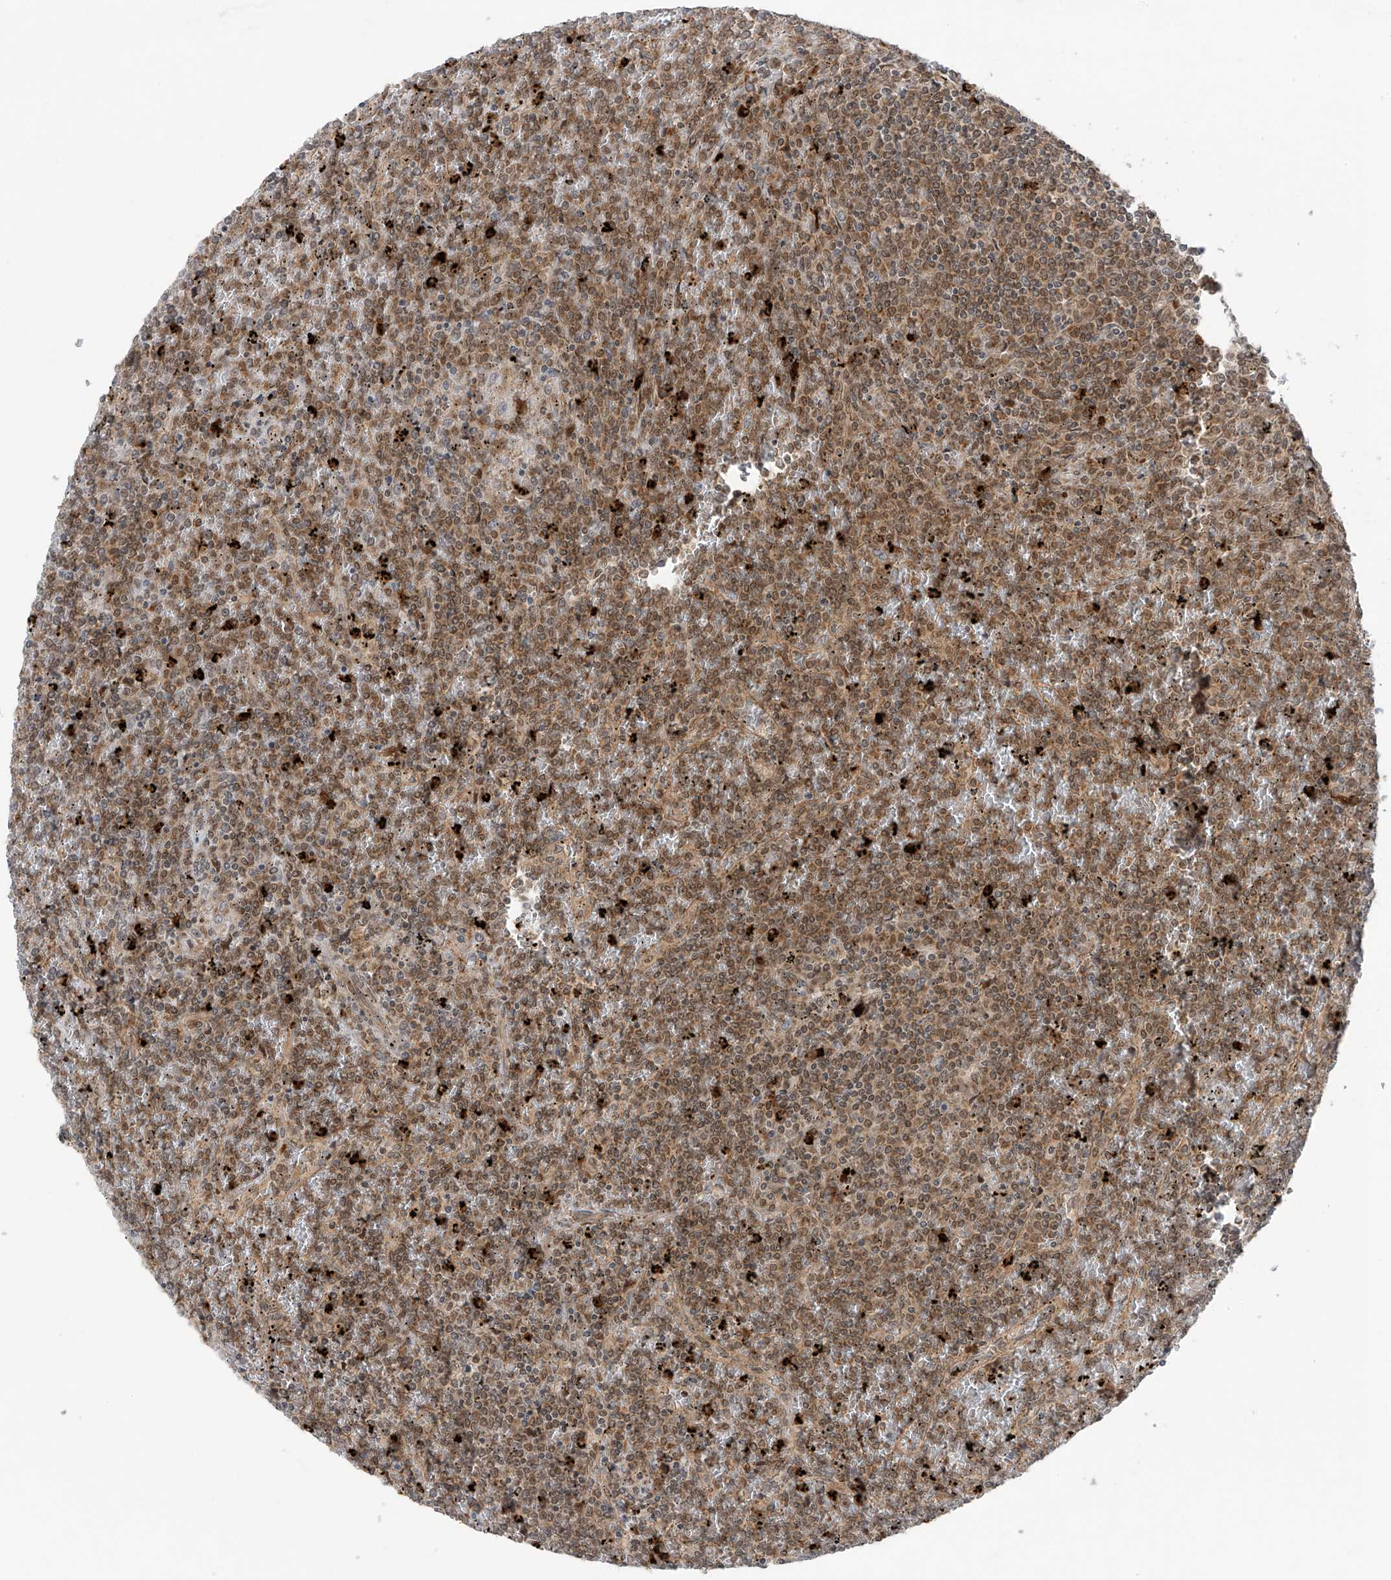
{"staining": {"intensity": "moderate", "quantity": ">75%", "location": "cytoplasmic/membranous"}, "tissue": "lymphoma", "cell_type": "Tumor cells", "image_type": "cancer", "snomed": [{"axis": "morphology", "description": "Malignant lymphoma, non-Hodgkin's type, Low grade"}, {"axis": "topography", "description": "Spleen"}], "caption": "Moderate cytoplasmic/membranous expression is appreciated in approximately >75% of tumor cells in lymphoma.", "gene": "PDE11A", "patient": {"sex": "female", "age": 19}}